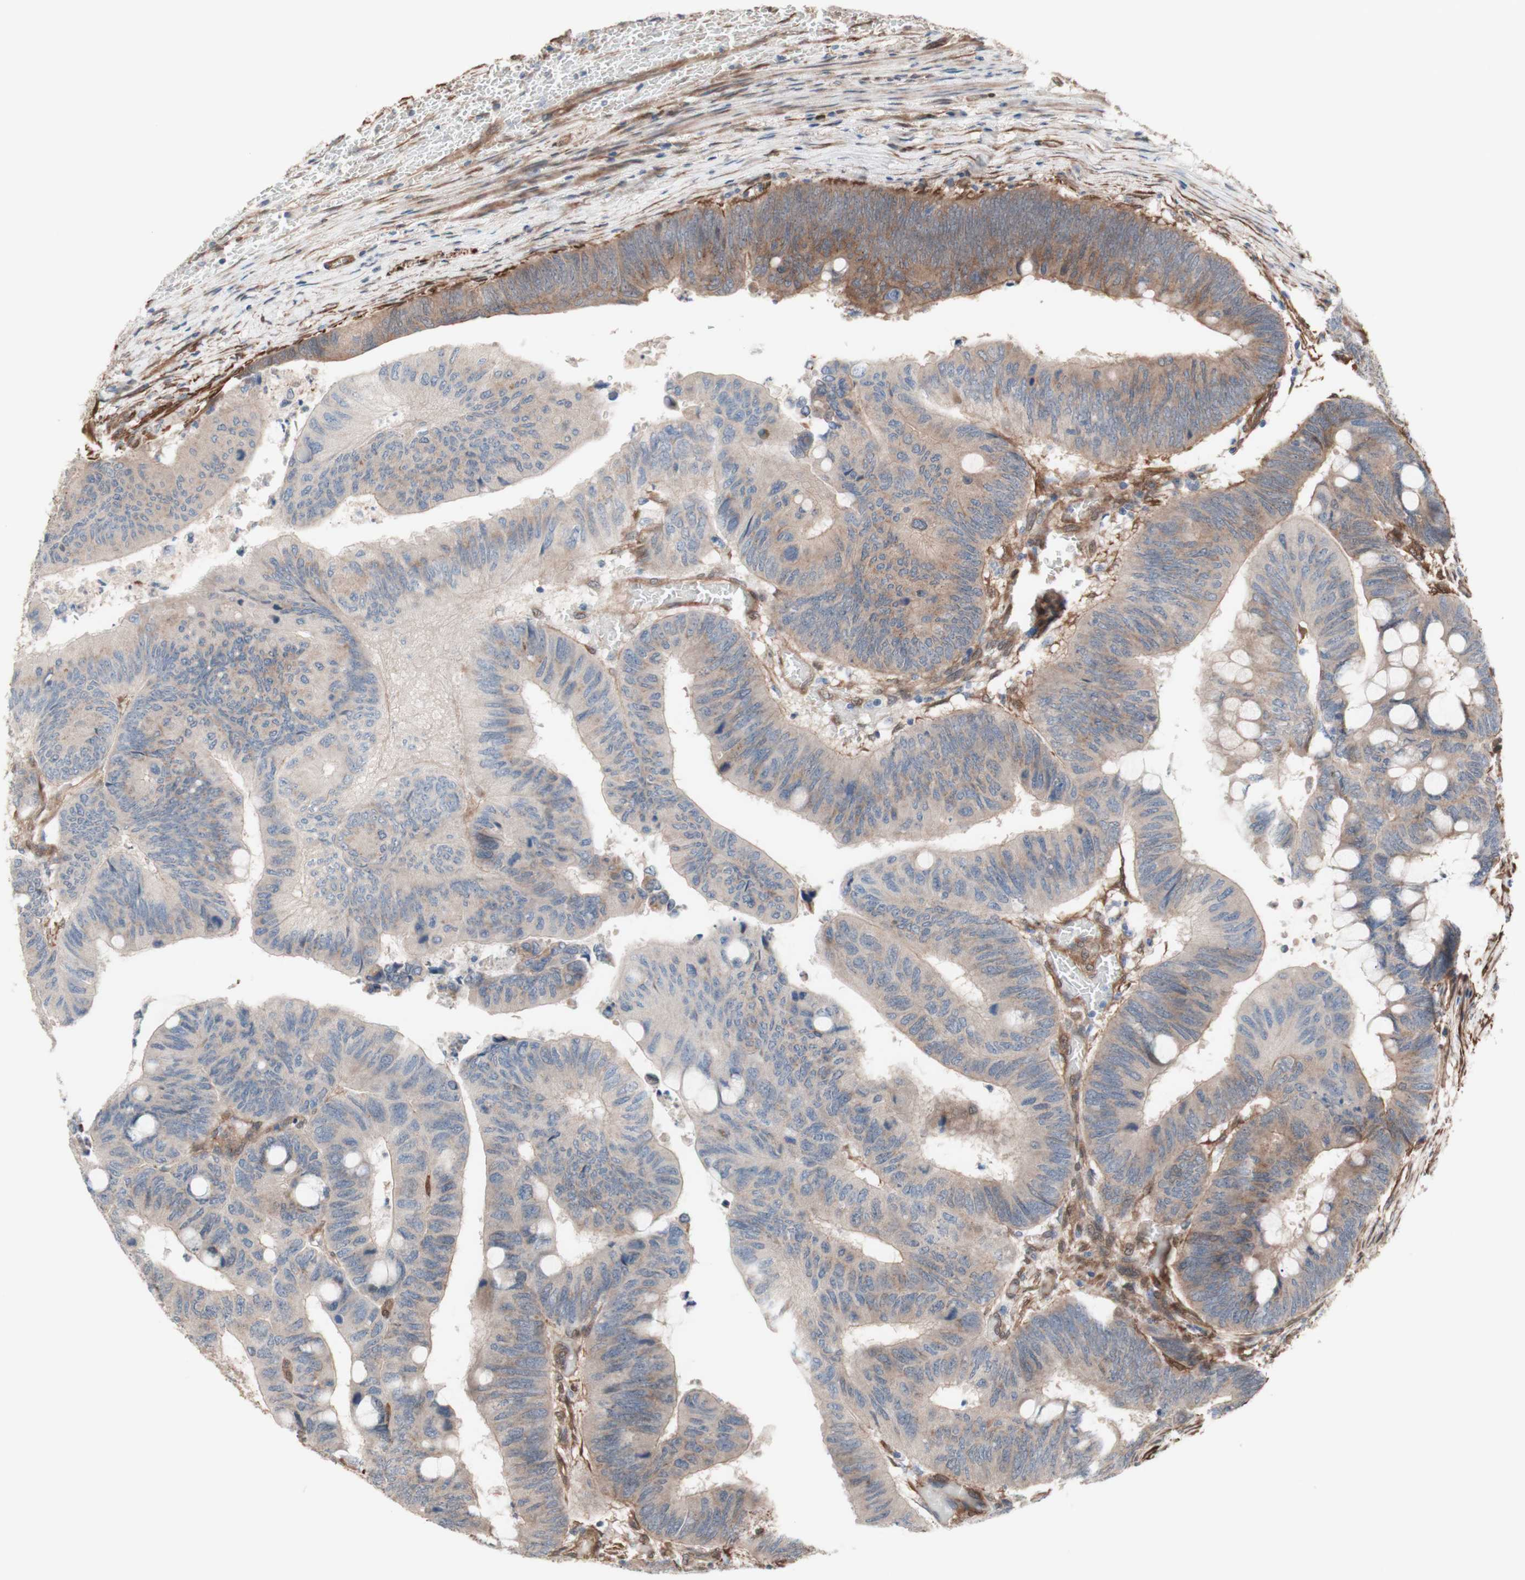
{"staining": {"intensity": "weak", "quantity": ">75%", "location": "cytoplasmic/membranous"}, "tissue": "colorectal cancer", "cell_type": "Tumor cells", "image_type": "cancer", "snomed": [{"axis": "morphology", "description": "Normal tissue, NOS"}, {"axis": "morphology", "description": "Adenocarcinoma, NOS"}, {"axis": "topography", "description": "Rectum"}, {"axis": "topography", "description": "Peripheral nerve tissue"}], "caption": "Tumor cells display weak cytoplasmic/membranous staining in approximately >75% of cells in colorectal cancer (adenocarcinoma). The staining is performed using DAB brown chromogen to label protein expression. The nuclei are counter-stained blue using hematoxylin.", "gene": "CNN3", "patient": {"sex": "male", "age": 92}}